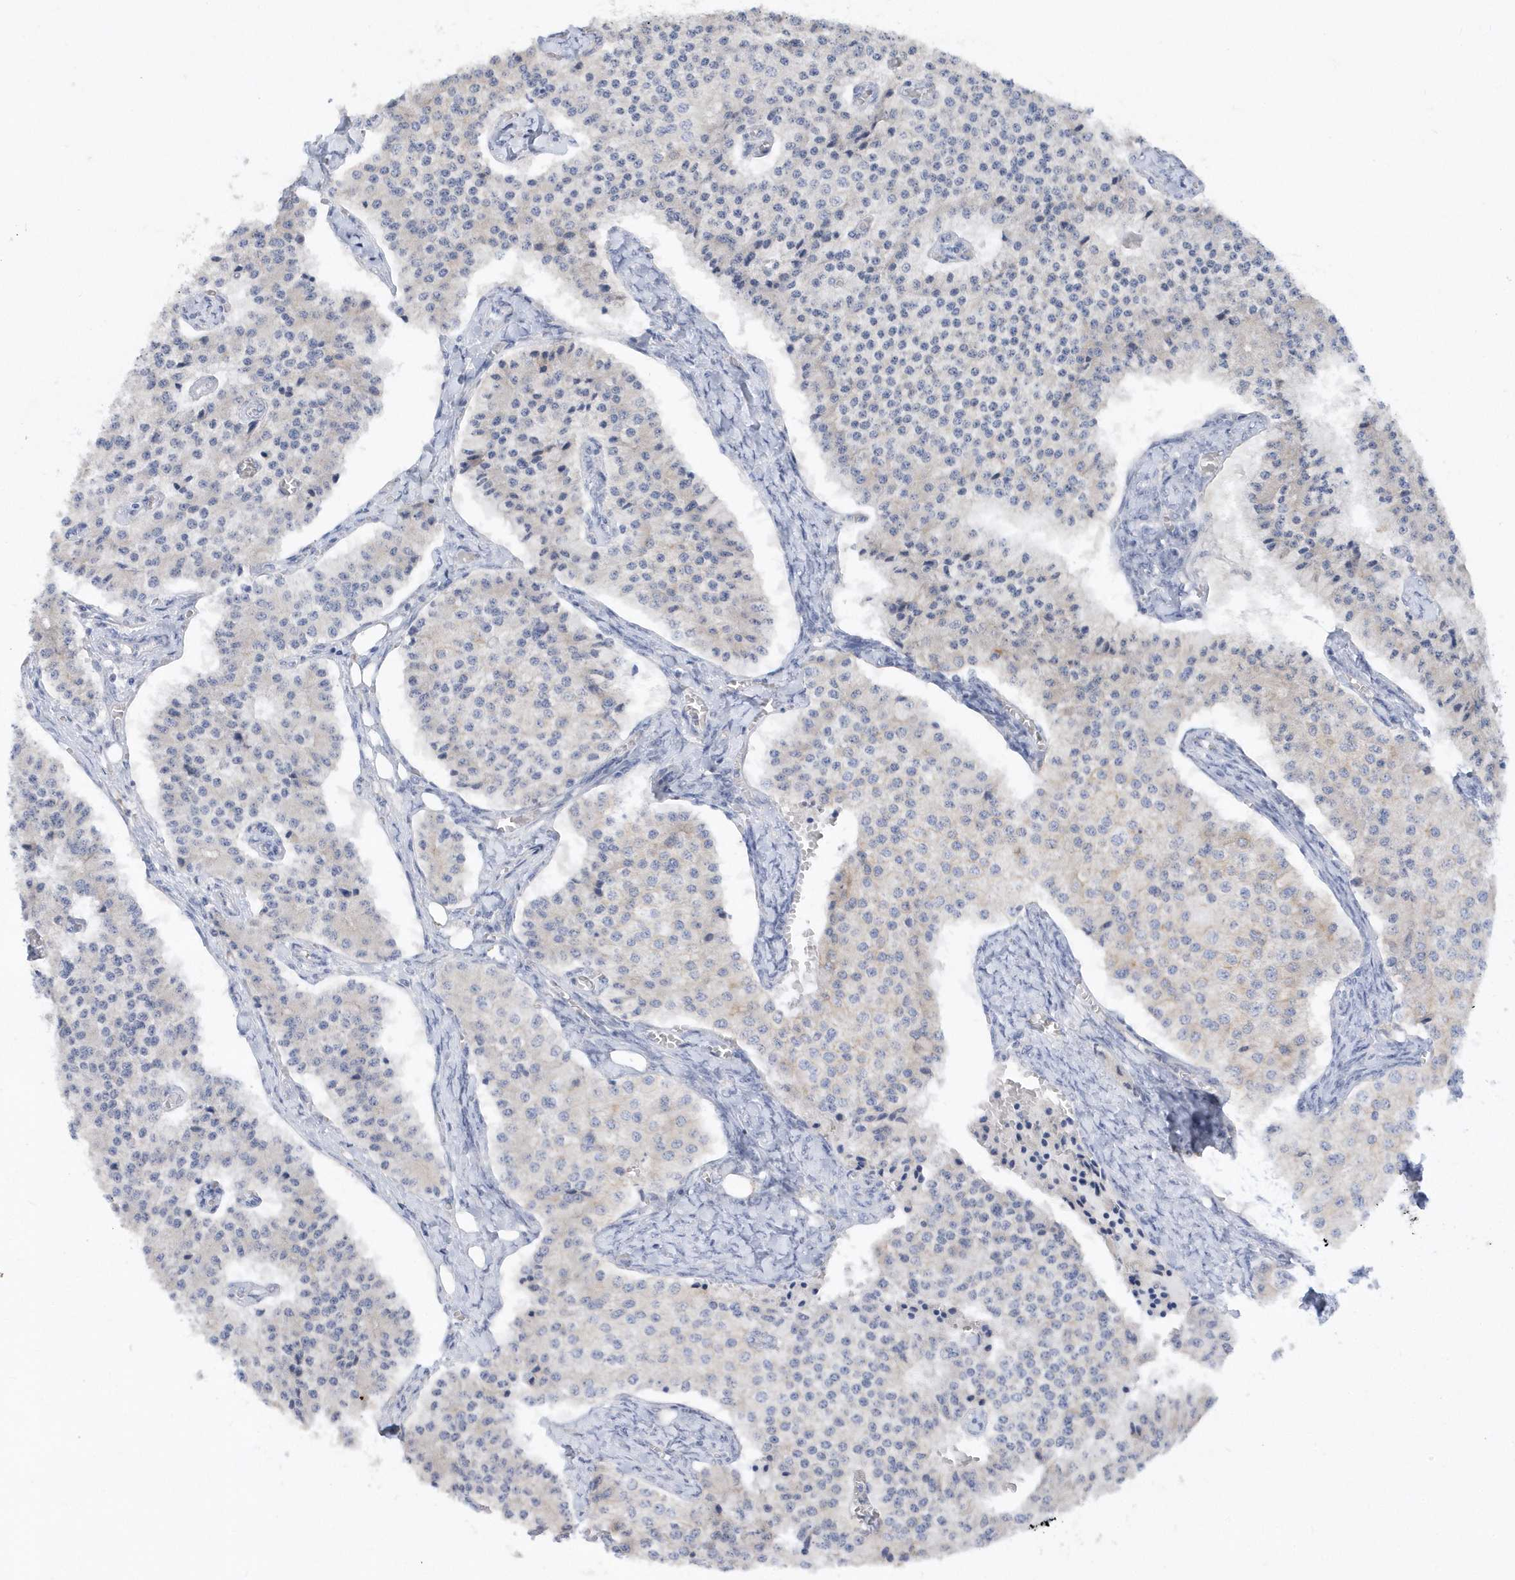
{"staining": {"intensity": "negative", "quantity": "none", "location": "none"}, "tissue": "carcinoid", "cell_type": "Tumor cells", "image_type": "cancer", "snomed": [{"axis": "morphology", "description": "Carcinoid, malignant, NOS"}, {"axis": "topography", "description": "Colon"}], "caption": "DAB immunohistochemical staining of human malignant carcinoid shows no significant expression in tumor cells.", "gene": "RPE", "patient": {"sex": "female", "age": 52}}